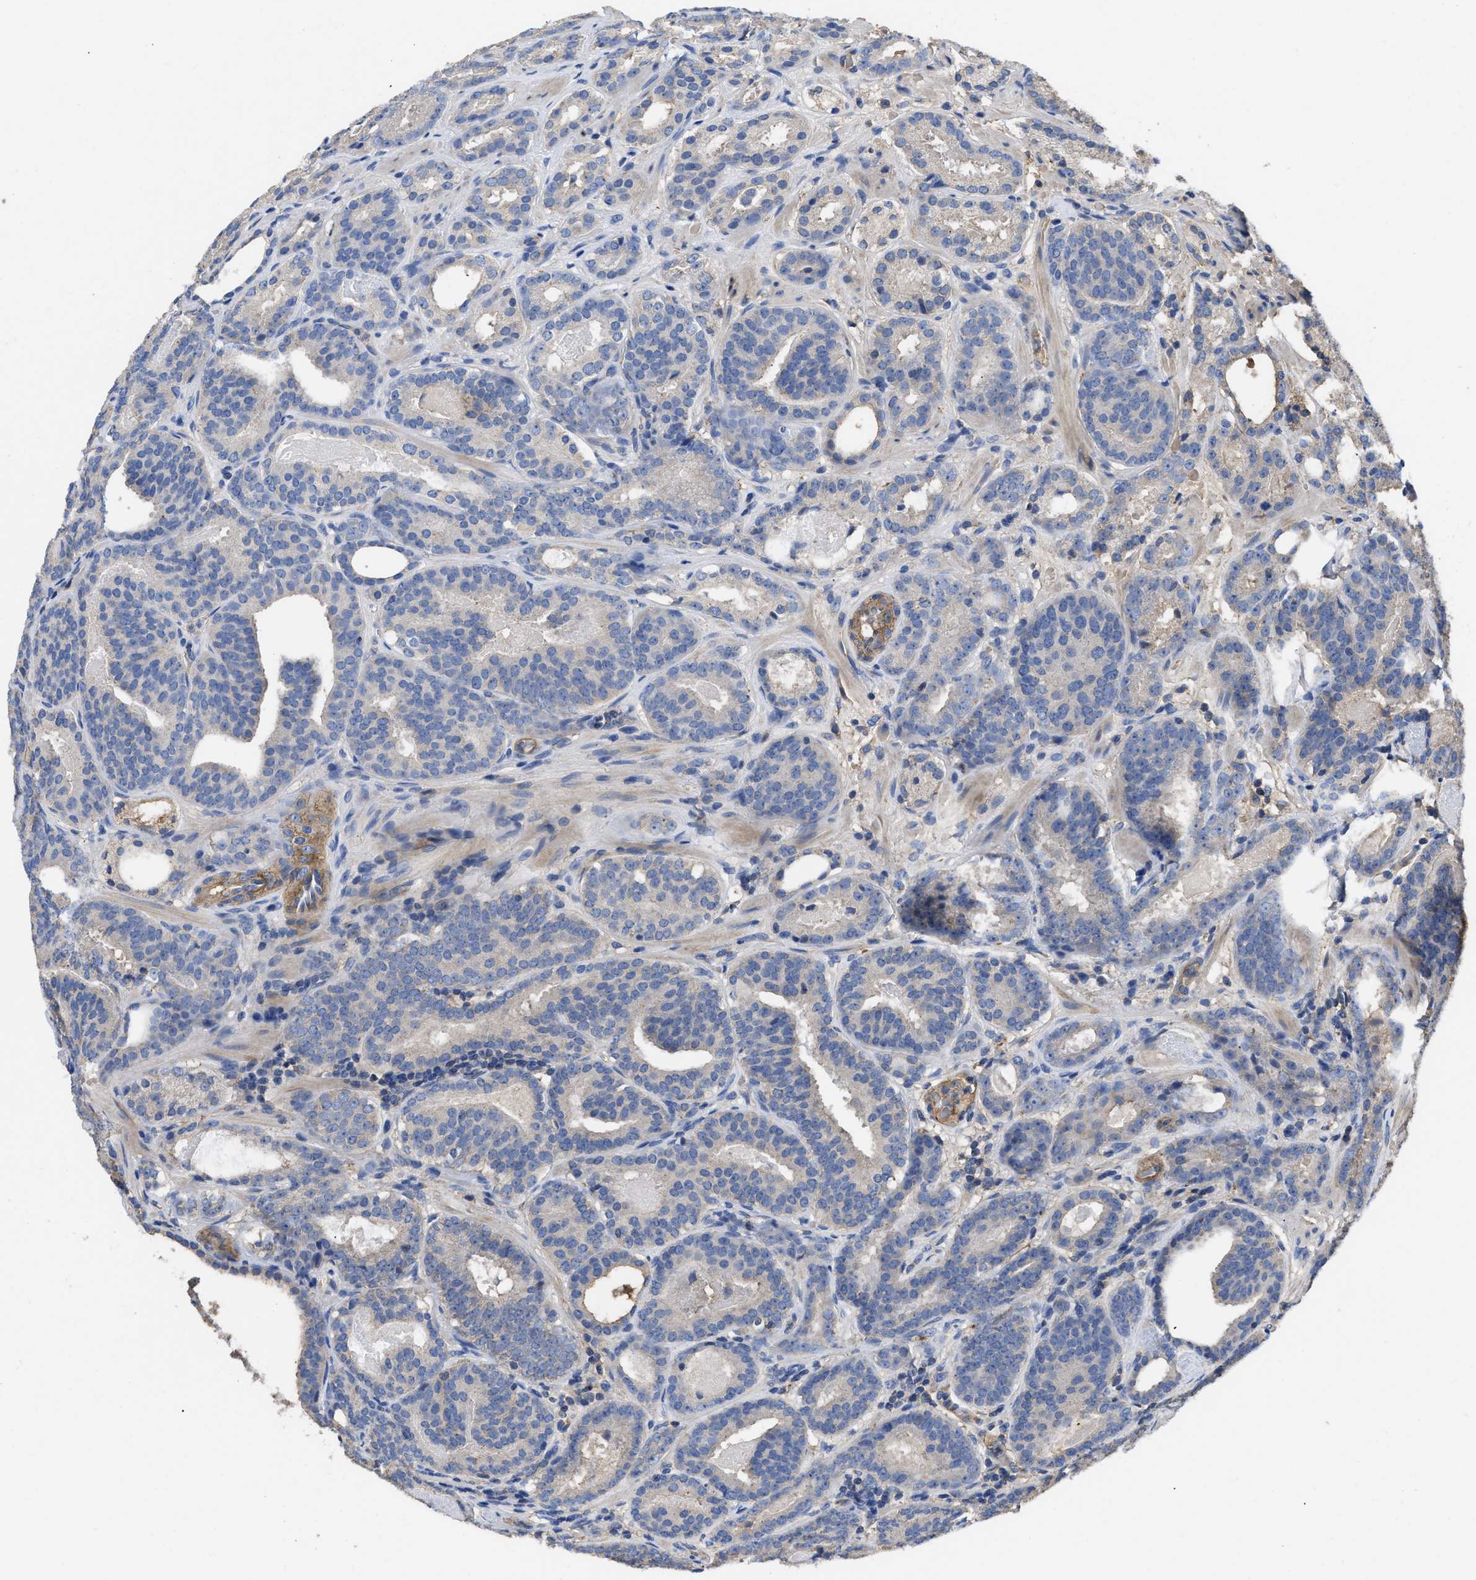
{"staining": {"intensity": "negative", "quantity": "none", "location": "none"}, "tissue": "prostate cancer", "cell_type": "Tumor cells", "image_type": "cancer", "snomed": [{"axis": "morphology", "description": "Adenocarcinoma, Low grade"}, {"axis": "topography", "description": "Prostate"}], "caption": "DAB (3,3'-diaminobenzidine) immunohistochemical staining of low-grade adenocarcinoma (prostate) reveals no significant expression in tumor cells. Nuclei are stained in blue.", "gene": "USP4", "patient": {"sex": "male", "age": 69}}